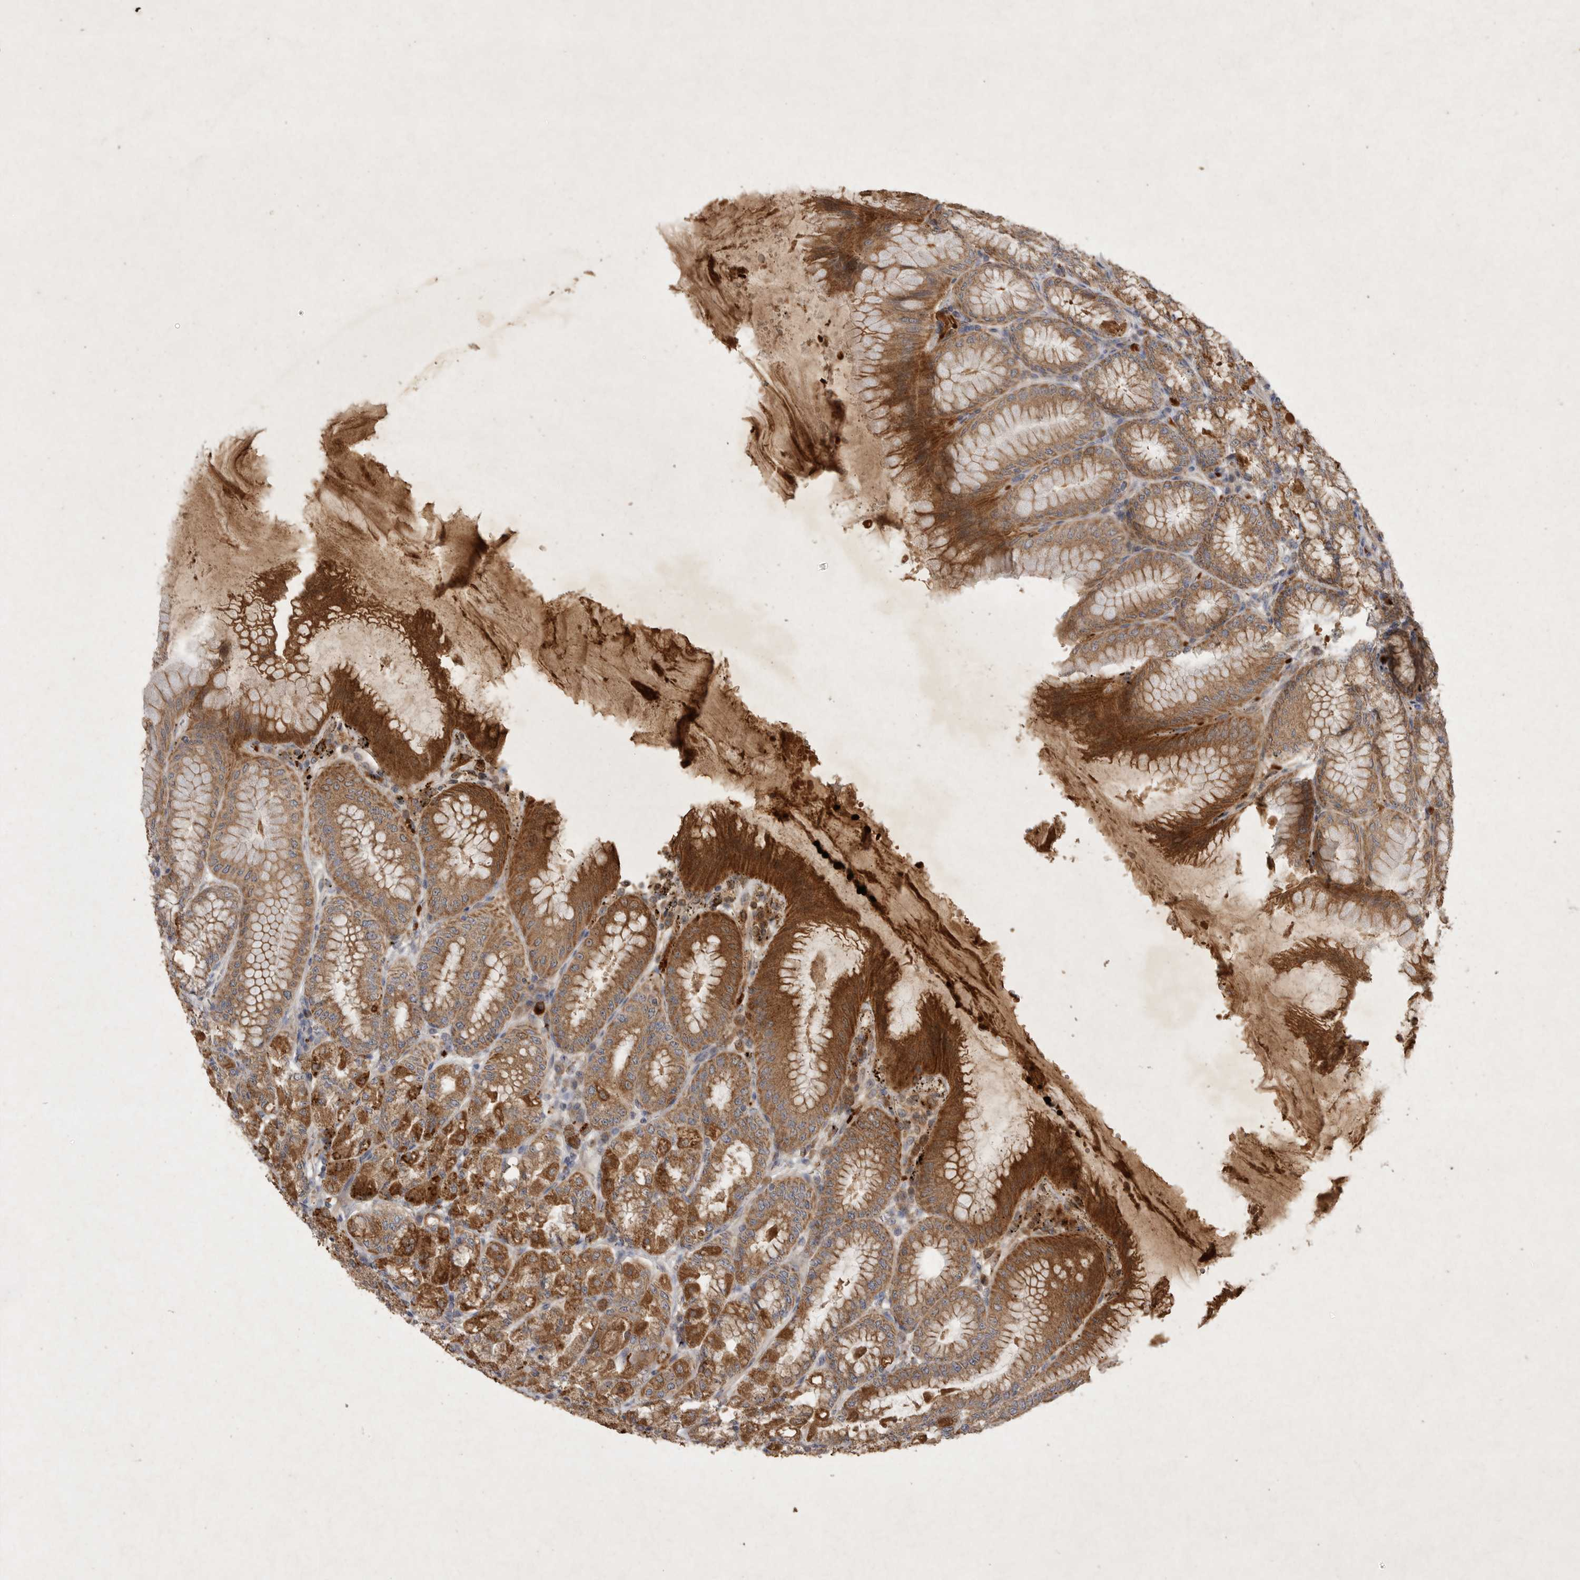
{"staining": {"intensity": "strong", "quantity": ">75%", "location": "cytoplasmic/membranous"}, "tissue": "stomach", "cell_type": "Glandular cells", "image_type": "normal", "snomed": [{"axis": "morphology", "description": "Normal tissue, NOS"}, {"axis": "topography", "description": "Stomach, lower"}], "caption": "Protein expression analysis of normal human stomach reveals strong cytoplasmic/membranous expression in approximately >75% of glandular cells. The protein is shown in brown color, while the nuclei are stained blue.", "gene": "MRPL41", "patient": {"sex": "male", "age": 71}}